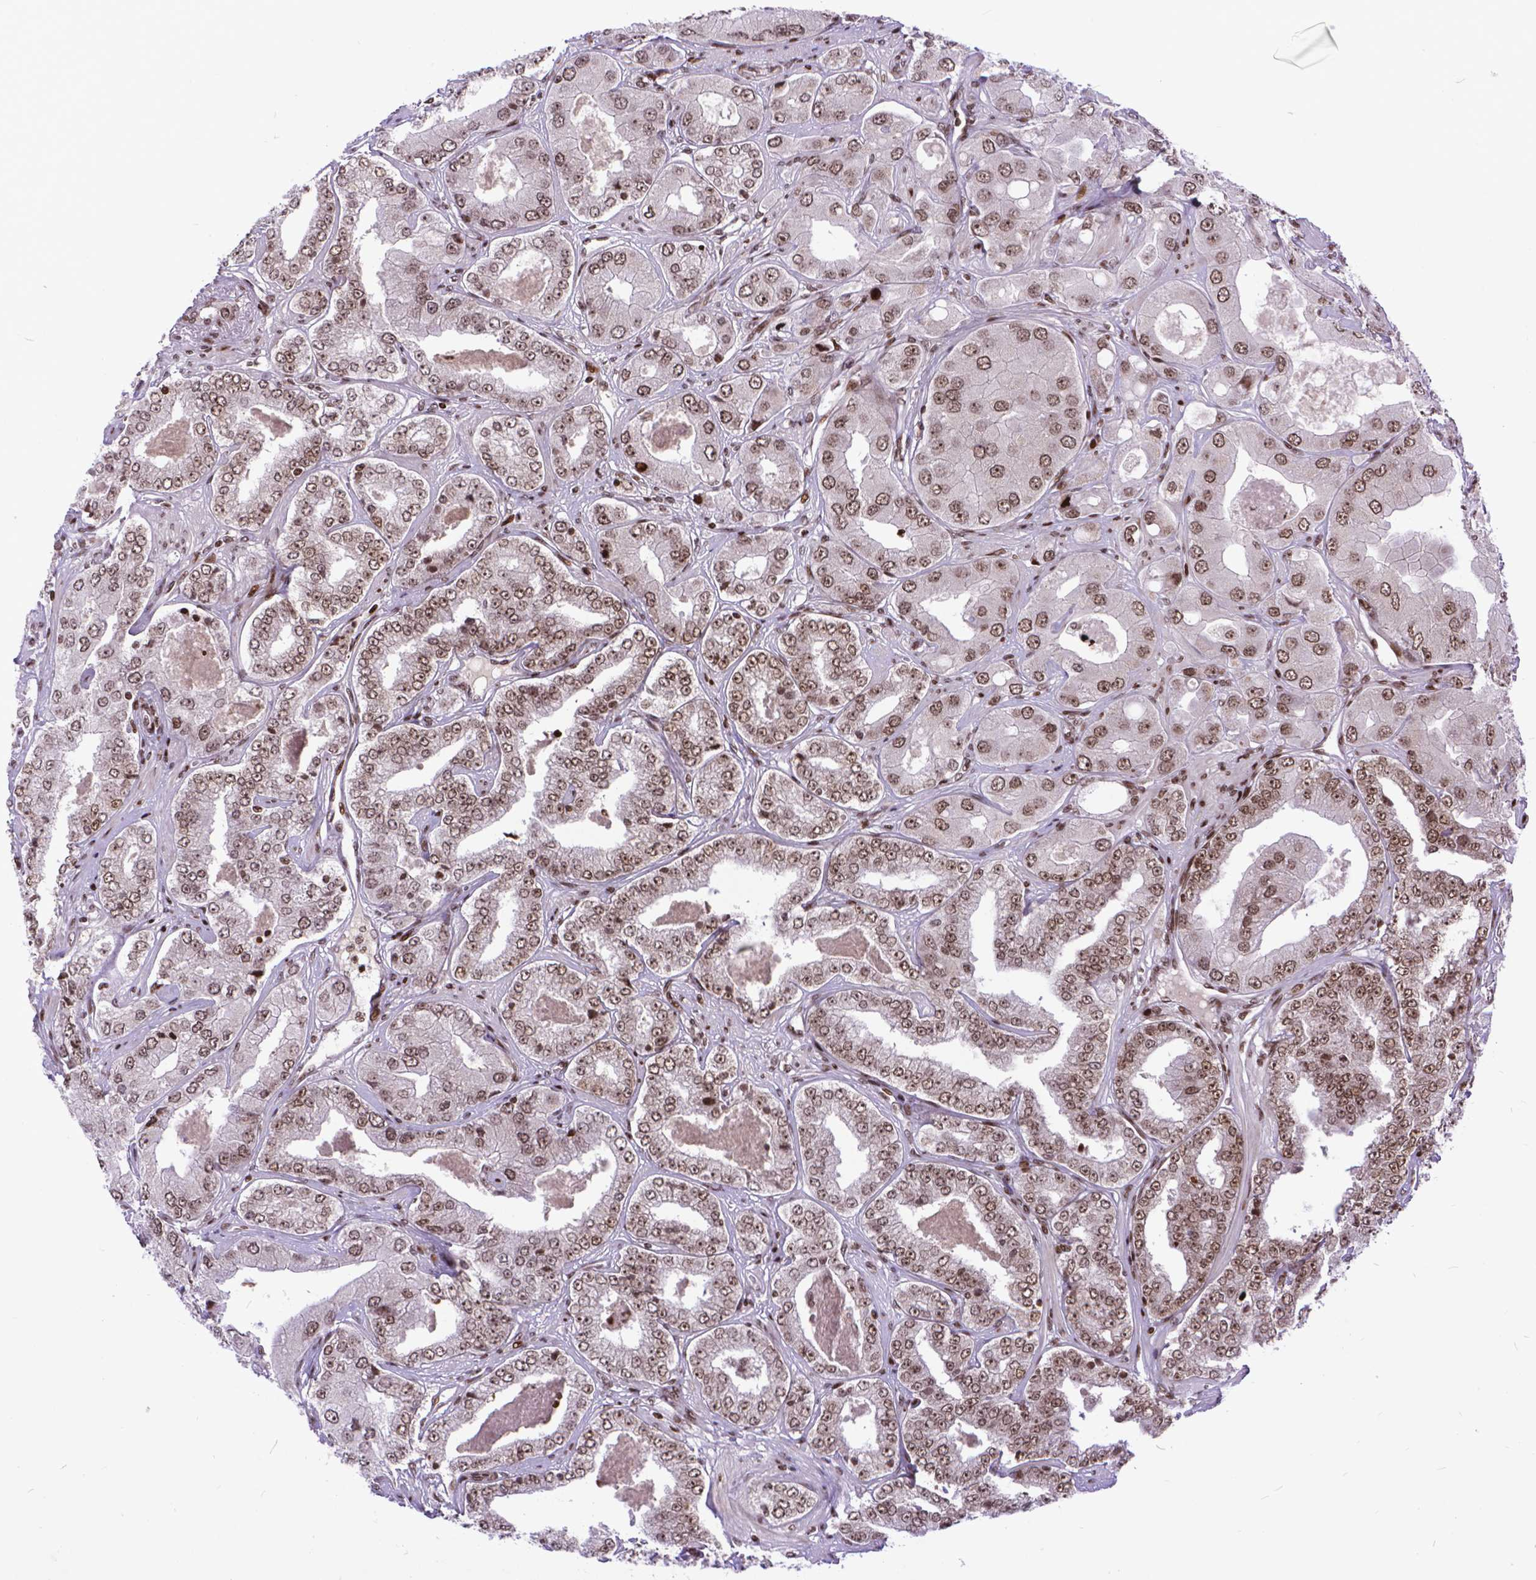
{"staining": {"intensity": "weak", "quantity": ">75%", "location": "nuclear"}, "tissue": "prostate cancer", "cell_type": "Tumor cells", "image_type": "cancer", "snomed": [{"axis": "morphology", "description": "Adenocarcinoma, Low grade"}, {"axis": "topography", "description": "Prostate"}], "caption": "Adenocarcinoma (low-grade) (prostate) stained for a protein (brown) displays weak nuclear positive expression in about >75% of tumor cells.", "gene": "AMER1", "patient": {"sex": "male", "age": 60}}